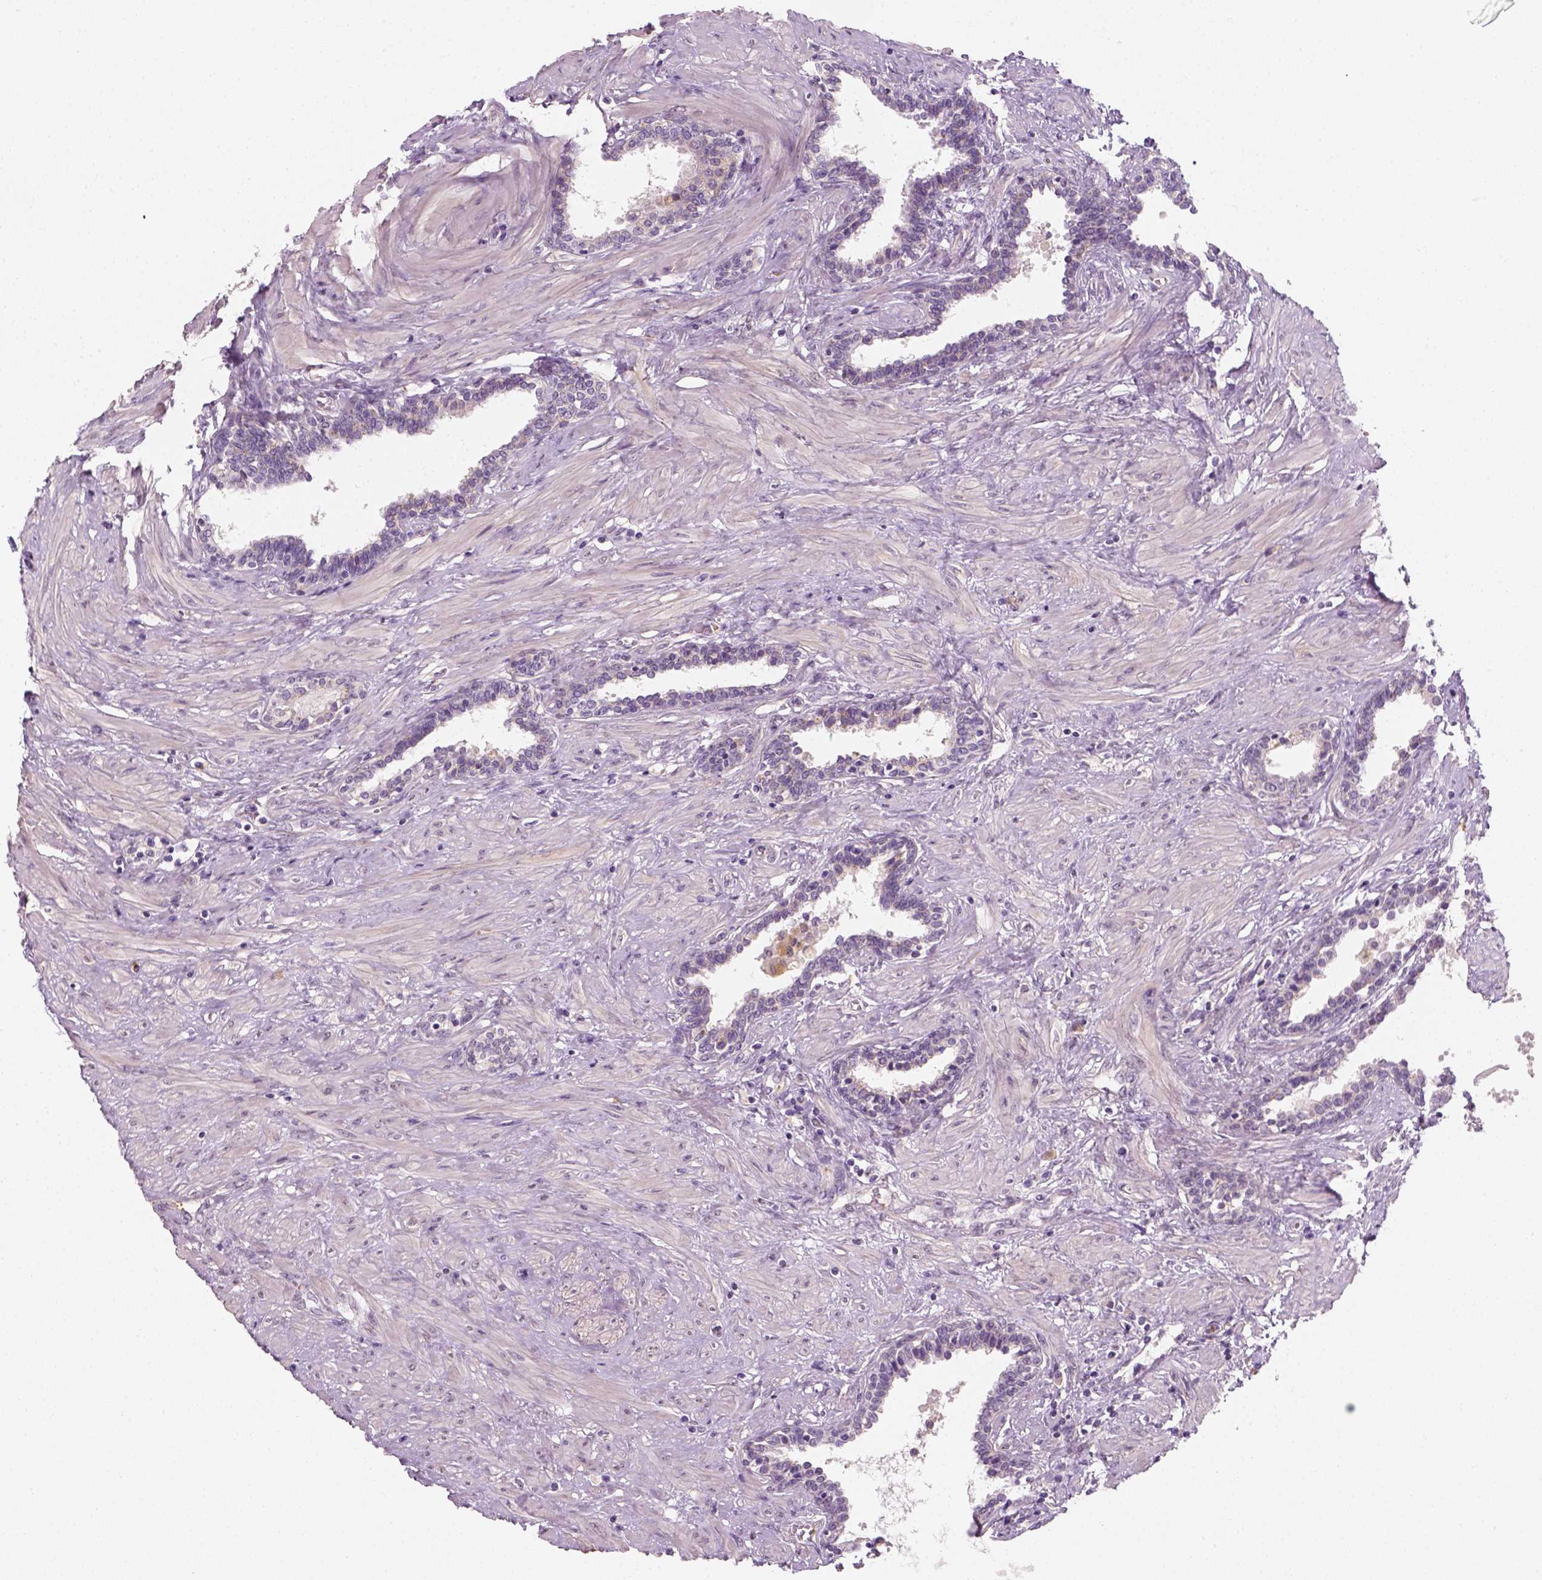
{"staining": {"intensity": "negative", "quantity": "none", "location": "none"}, "tissue": "prostate", "cell_type": "Glandular cells", "image_type": "normal", "snomed": [{"axis": "morphology", "description": "Normal tissue, NOS"}, {"axis": "topography", "description": "Prostate"}], "caption": "The immunohistochemistry histopathology image has no significant expression in glandular cells of prostate. (Stains: DAB immunohistochemistry with hematoxylin counter stain, Microscopy: brightfield microscopy at high magnification).", "gene": "FAM163B", "patient": {"sex": "male", "age": 55}}